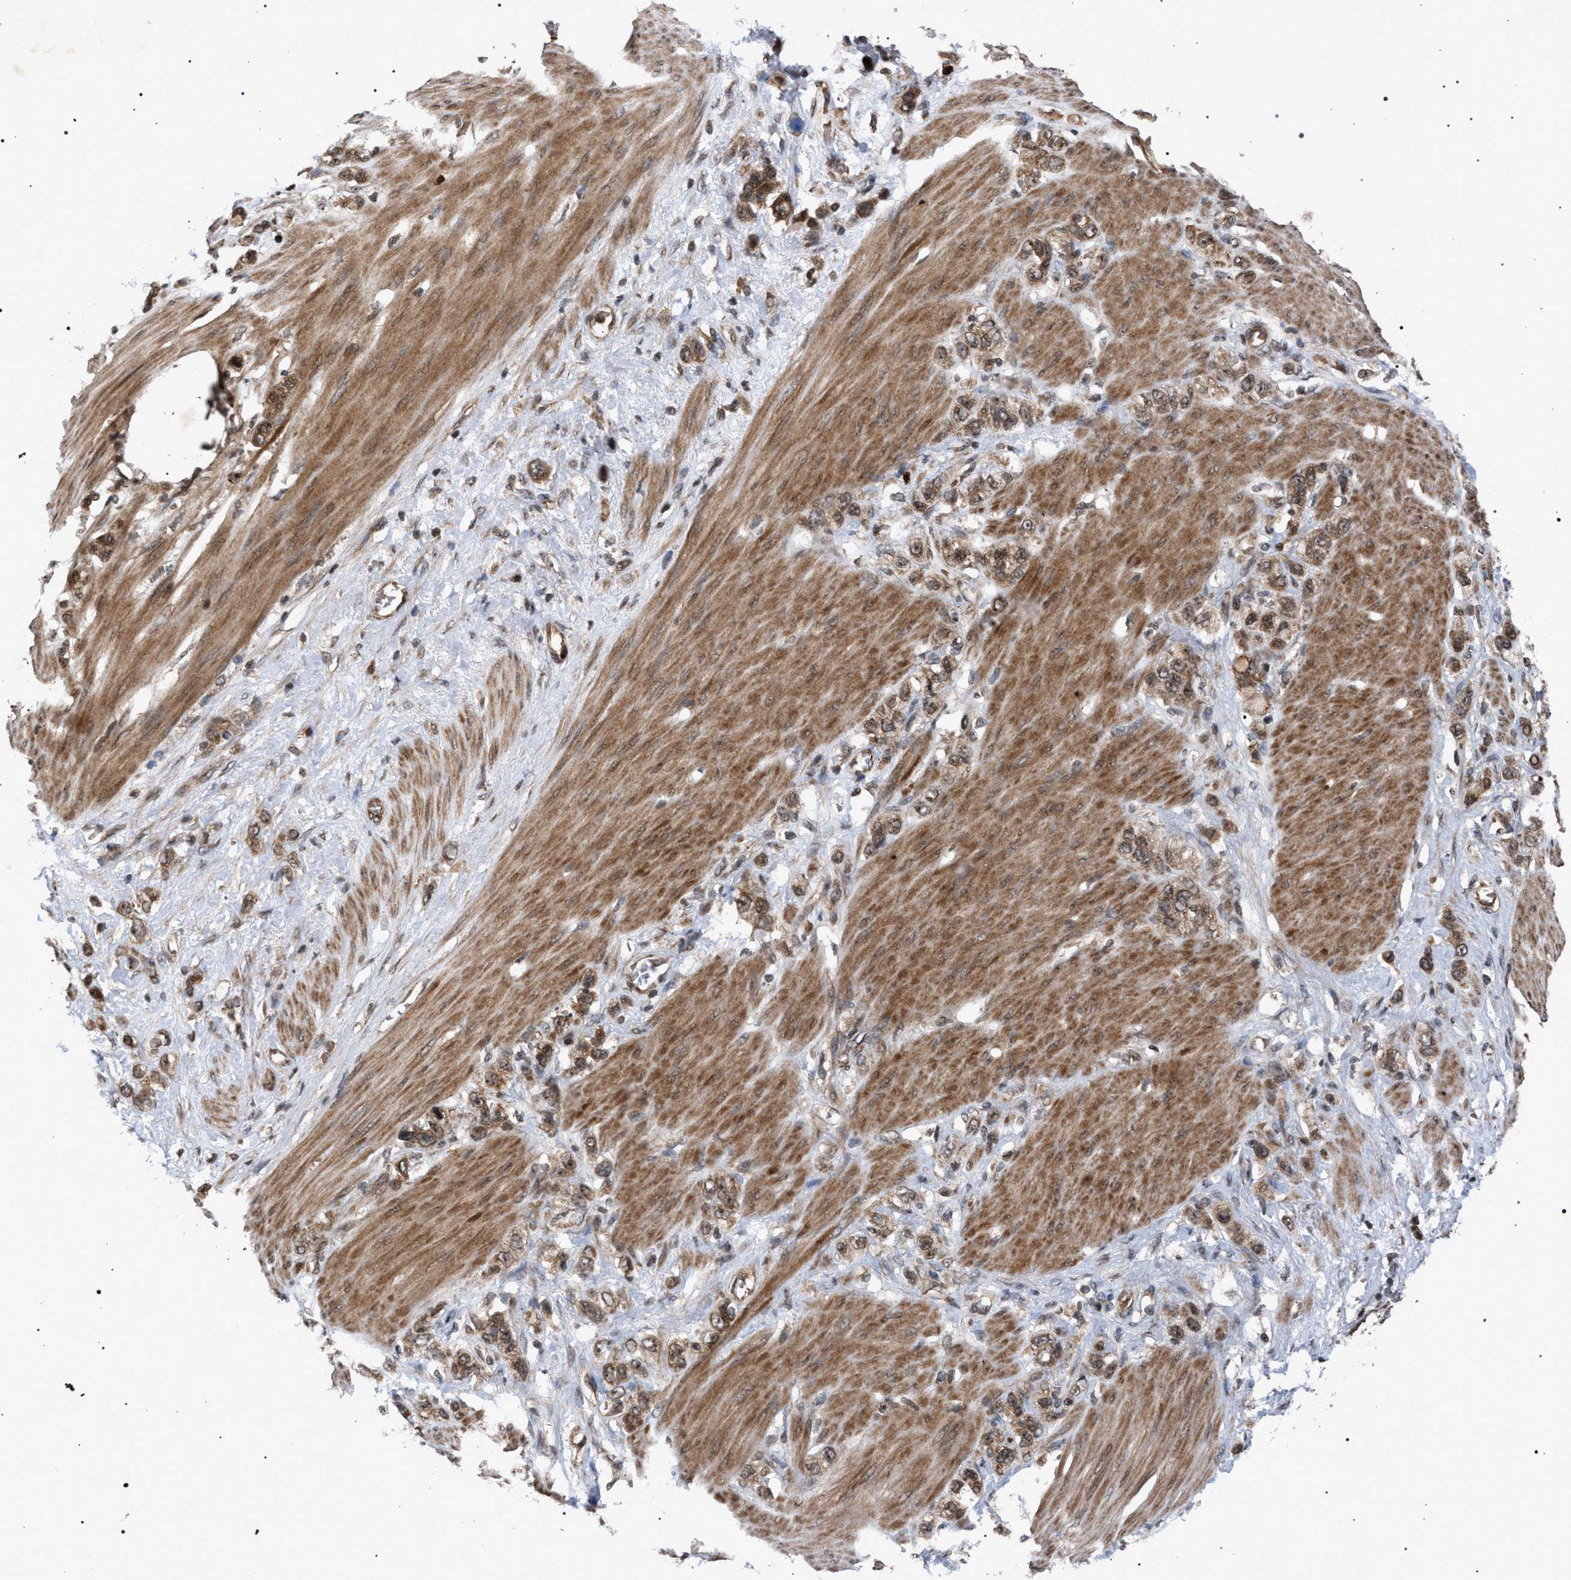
{"staining": {"intensity": "moderate", "quantity": ">75%", "location": "cytoplasmic/membranous"}, "tissue": "stomach cancer", "cell_type": "Tumor cells", "image_type": "cancer", "snomed": [{"axis": "morphology", "description": "Adenocarcinoma, NOS"}, {"axis": "morphology", "description": "Adenocarcinoma, High grade"}, {"axis": "topography", "description": "Stomach, upper"}, {"axis": "topography", "description": "Stomach, lower"}], "caption": "Immunohistochemistry (IHC) image of adenocarcinoma (stomach) stained for a protein (brown), which demonstrates medium levels of moderate cytoplasmic/membranous expression in about >75% of tumor cells.", "gene": "IRAK4", "patient": {"sex": "female", "age": 65}}